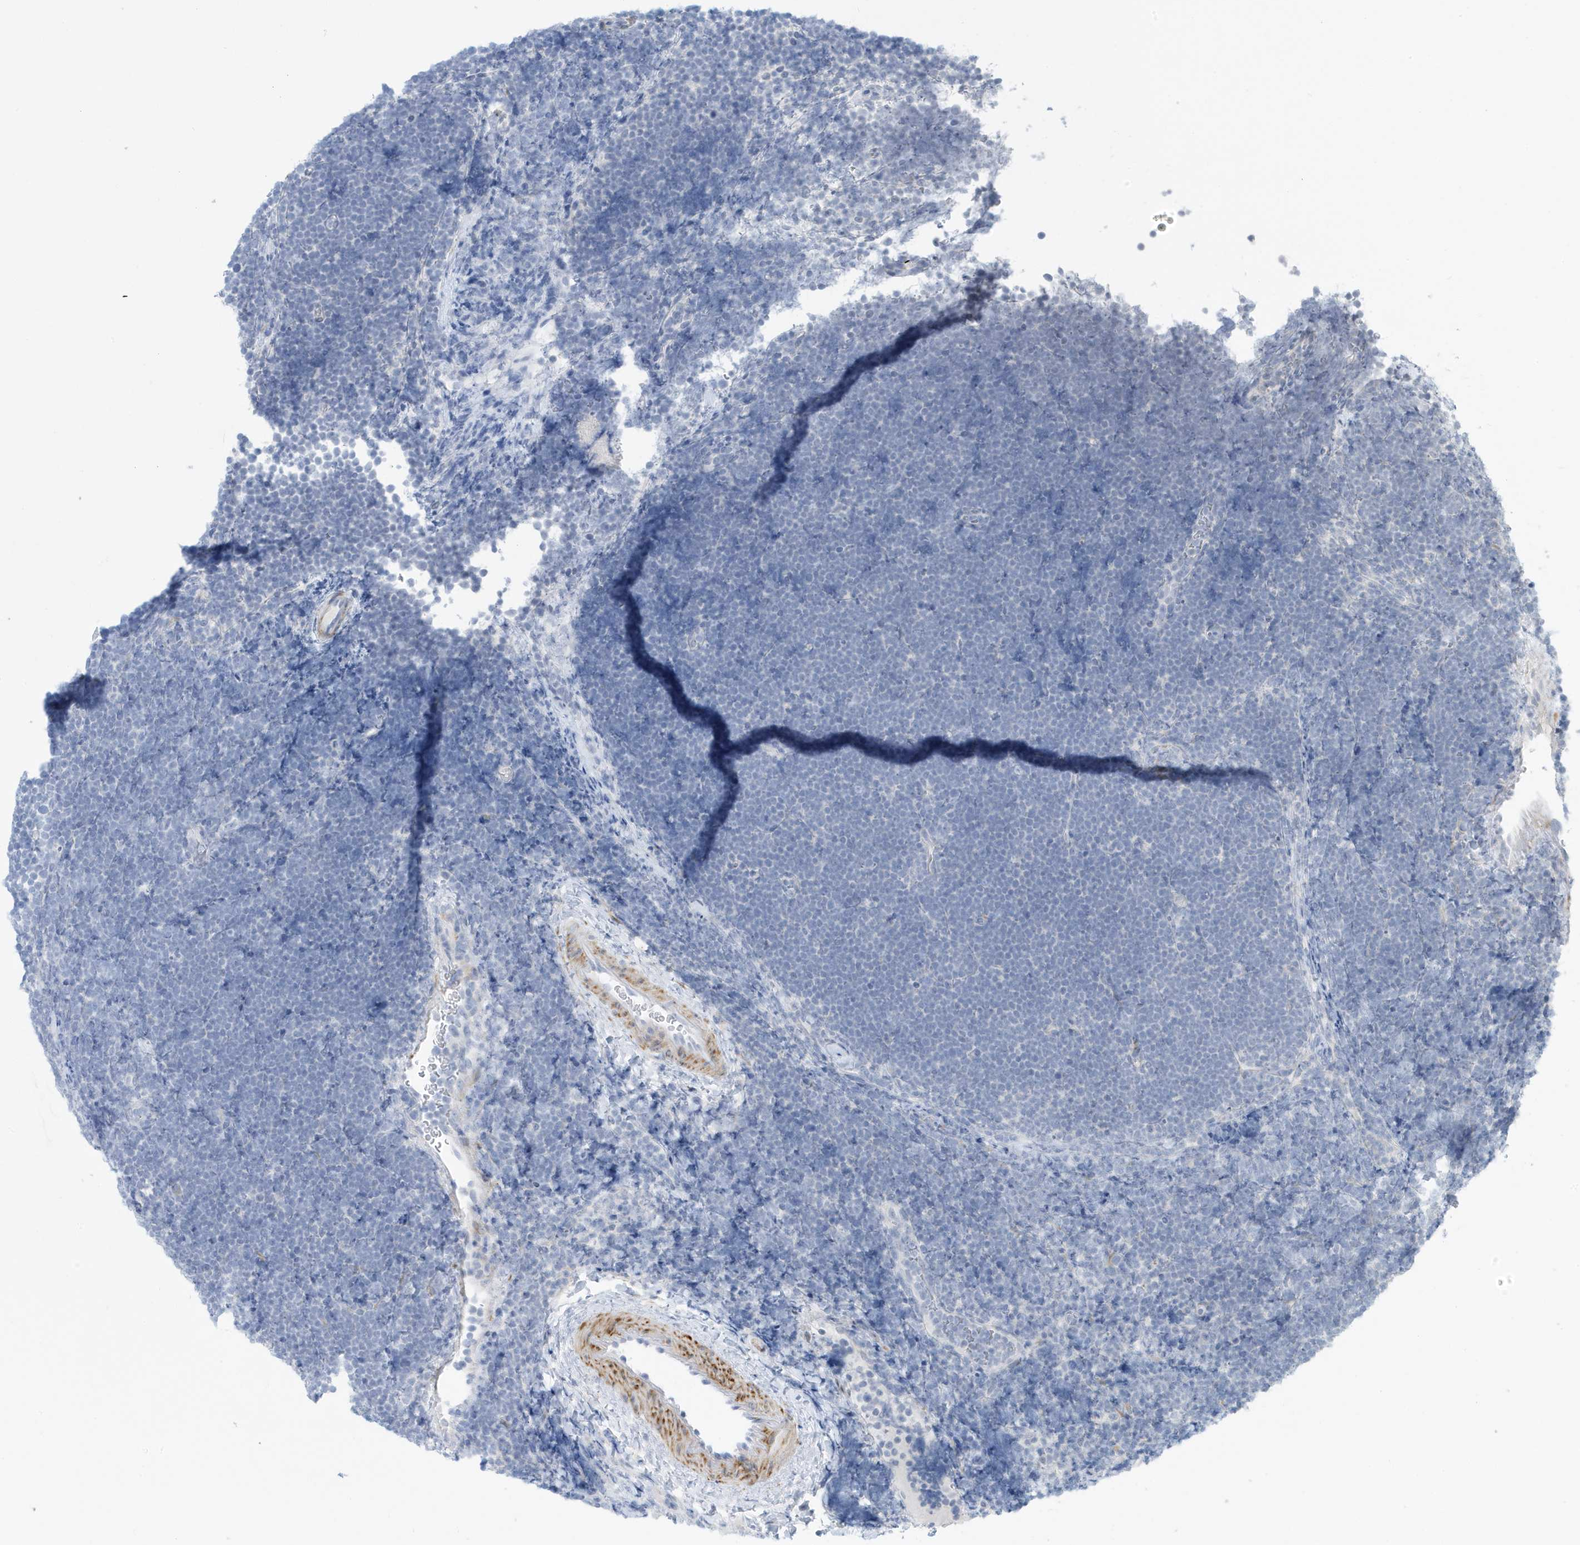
{"staining": {"intensity": "negative", "quantity": "none", "location": "none"}, "tissue": "lymphoma", "cell_type": "Tumor cells", "image_type": "cancer", "snomed": [{"axis": "morphology", "description": "Malignant lymphoma, non-Hodgkin's type, High grade"}, {"axis": "topography", "description": "Lymph node"}], "caption": "This is an IHC photomicrograph of lymphoma. There is no expression in tumor cells.", "gene": "PERM1", "patient": {"sex": "male", "age": 13}}